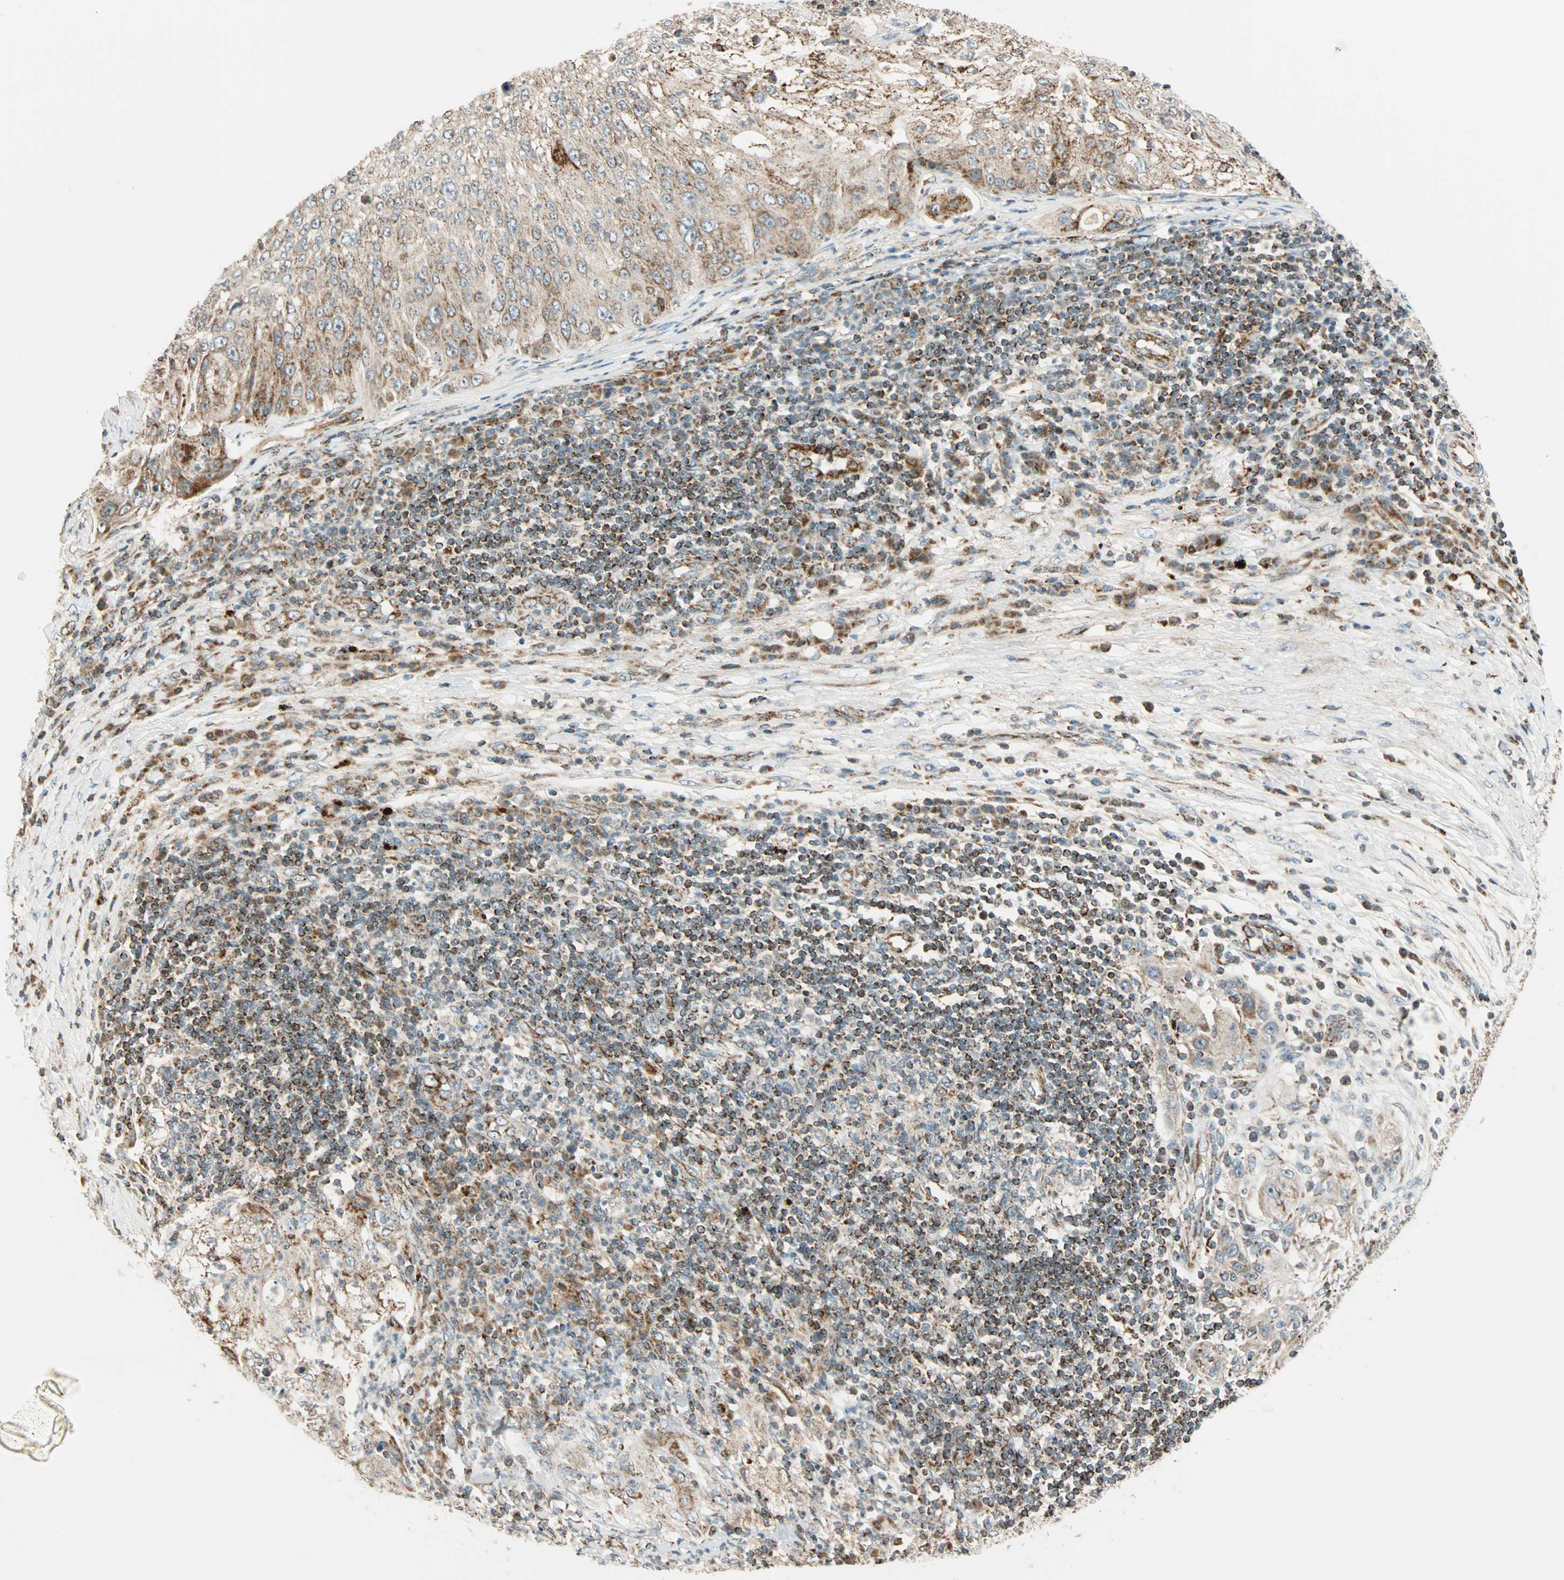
{"staining": {"intensity": "weak", "quantity": "25%-75%", "location": "cytoplasmic/membranous"}, "tissue": "lung cancer", "cell_type": "Tumor cells", "image_type": "cancer", "snomed": [{"axis": "morphology", "description": "Inflammation, NOS"}, {"axis": "morphology", "description": "Squamous cell carcinoma, NOS"}, {"axis": "topography", "description": "Lymph node"}, {"axis": "topography", "description": "Soft tissue"}, {"axis": "topography", "description": "Lung"}], "caption": "Protein expression analysis of lung cancer (squamous cell carcinoma) exhibits weak cytoplasmic/membranous positivity in approximately 25%-75% of tumor cells.", "gene": "SPRY4", "patient": {"sex": "male", "age": 66}}